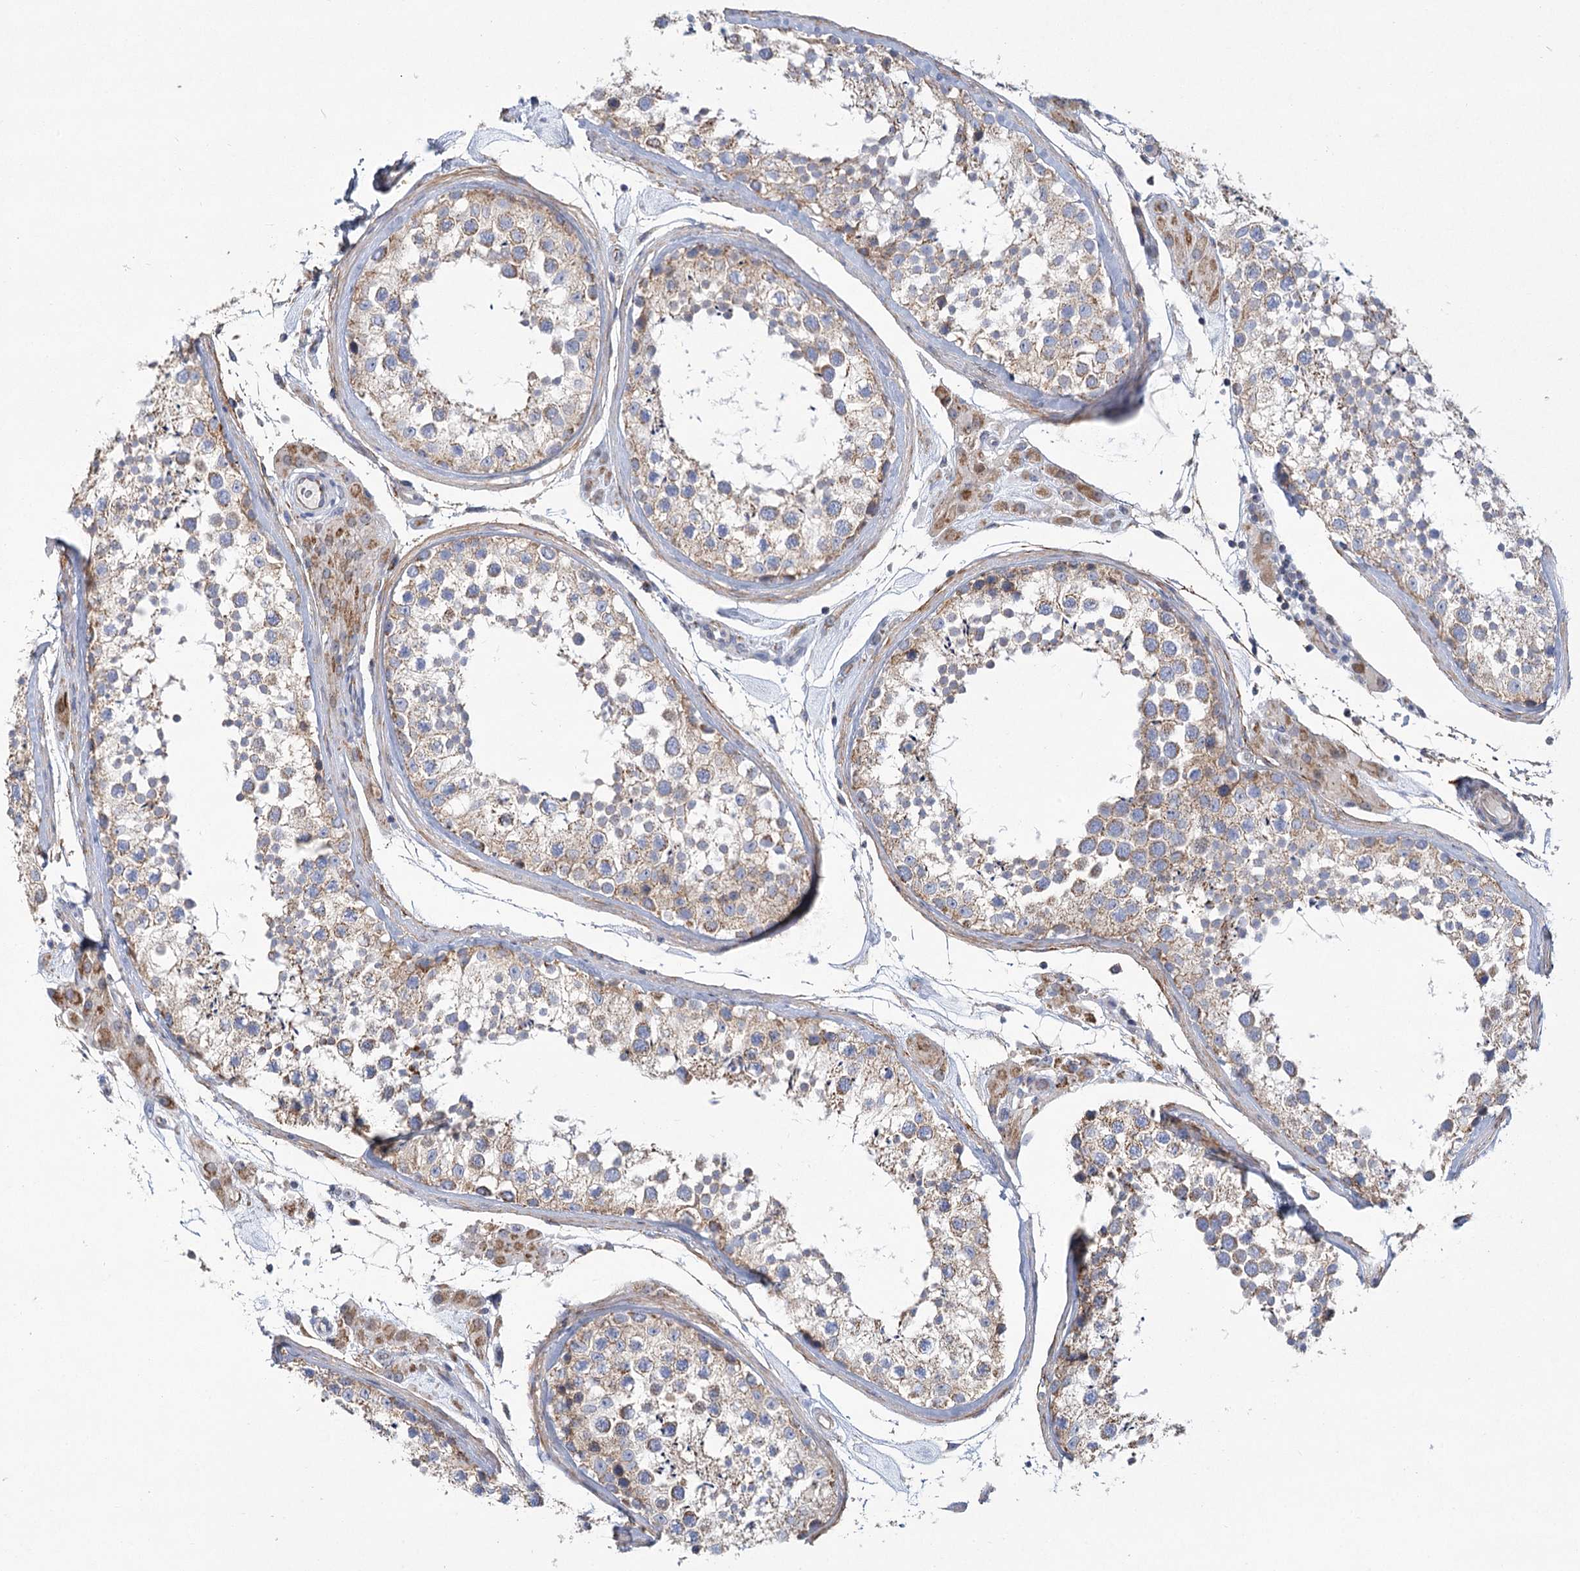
{"staining": {"intensity": "weak", "quantity": "25%-75%", "location": "cytoplasmic/membranous"}, "tissue": "testis", "cell_type": "Cells in seminiferous ducts", "image_type": "normal", "snomed": [{"axis": "morphology", "description": "Normal tissue, NOS"}, {"axis": "topography", "description": "Testis"}], "caption": "Cells in seminiferous ducts demonstrate low levels of weak cytoplasmic/membranous staining in about 25%-75% of cells in normal human testis. The protein is shown in brown color, while the nuclei are stained blue.", "gene": "SNX7", "patient": {"sex": "male", "age": 46}}